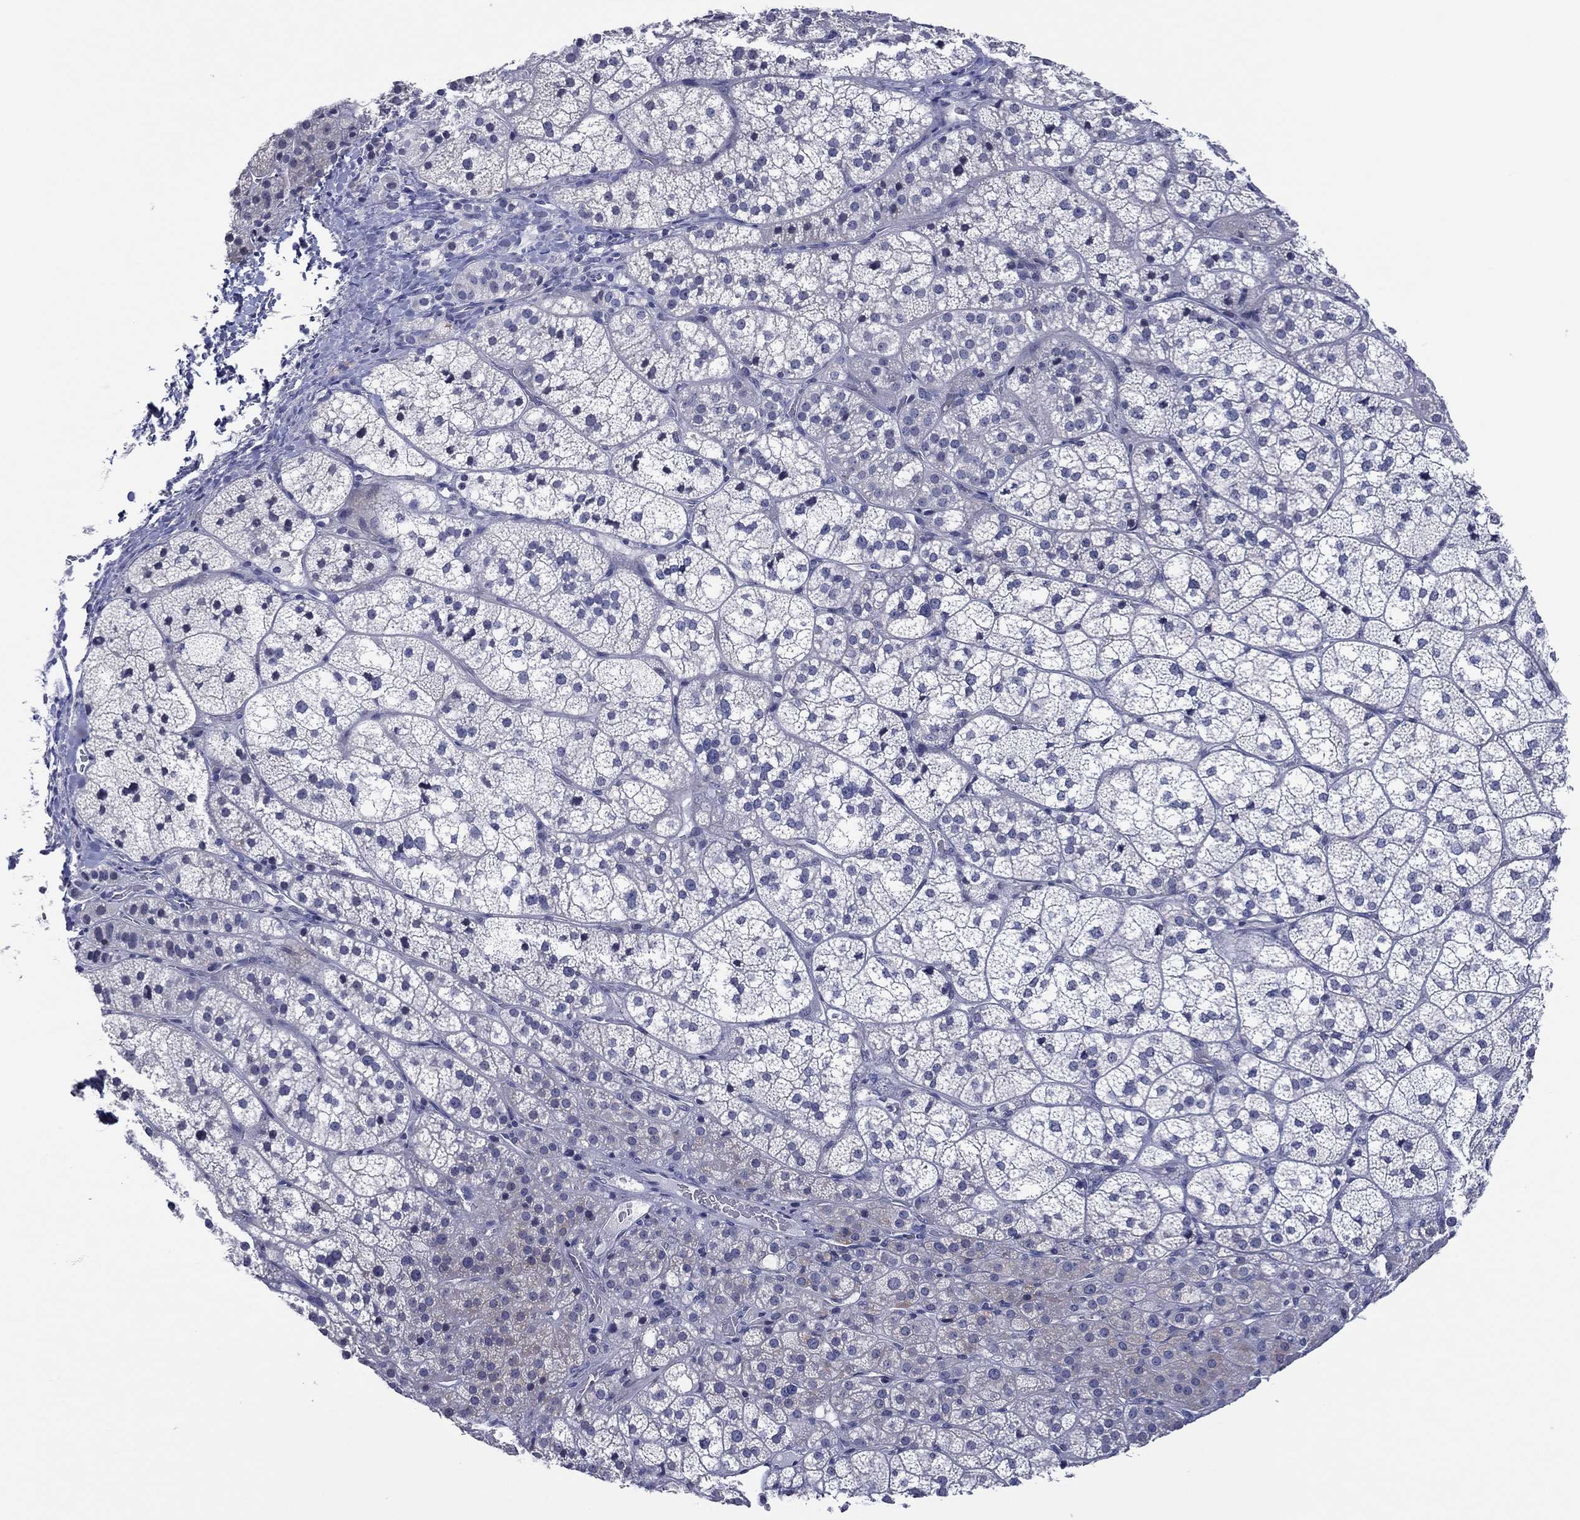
{"staining": {"intensity": "negative", "quantity": "none", "location": "none"}, "tissue": "adrenal gland", "cell_type": "Glandular cells", "image_type": "normal", "snomed": [{"axis": "morphology", "description": "Normal tissue, NOS"}, {"axis": "topography", "description": "Adrenal gland"}], "caption": "Adrenal gland was stained to show a protein in brown. There is no significant staining in glandular cells. (DAB IHC visualized using brightfield microscopy, high magnification).", "gene": "TRIM31", "patient": {"sex": "female", "age": 60}}